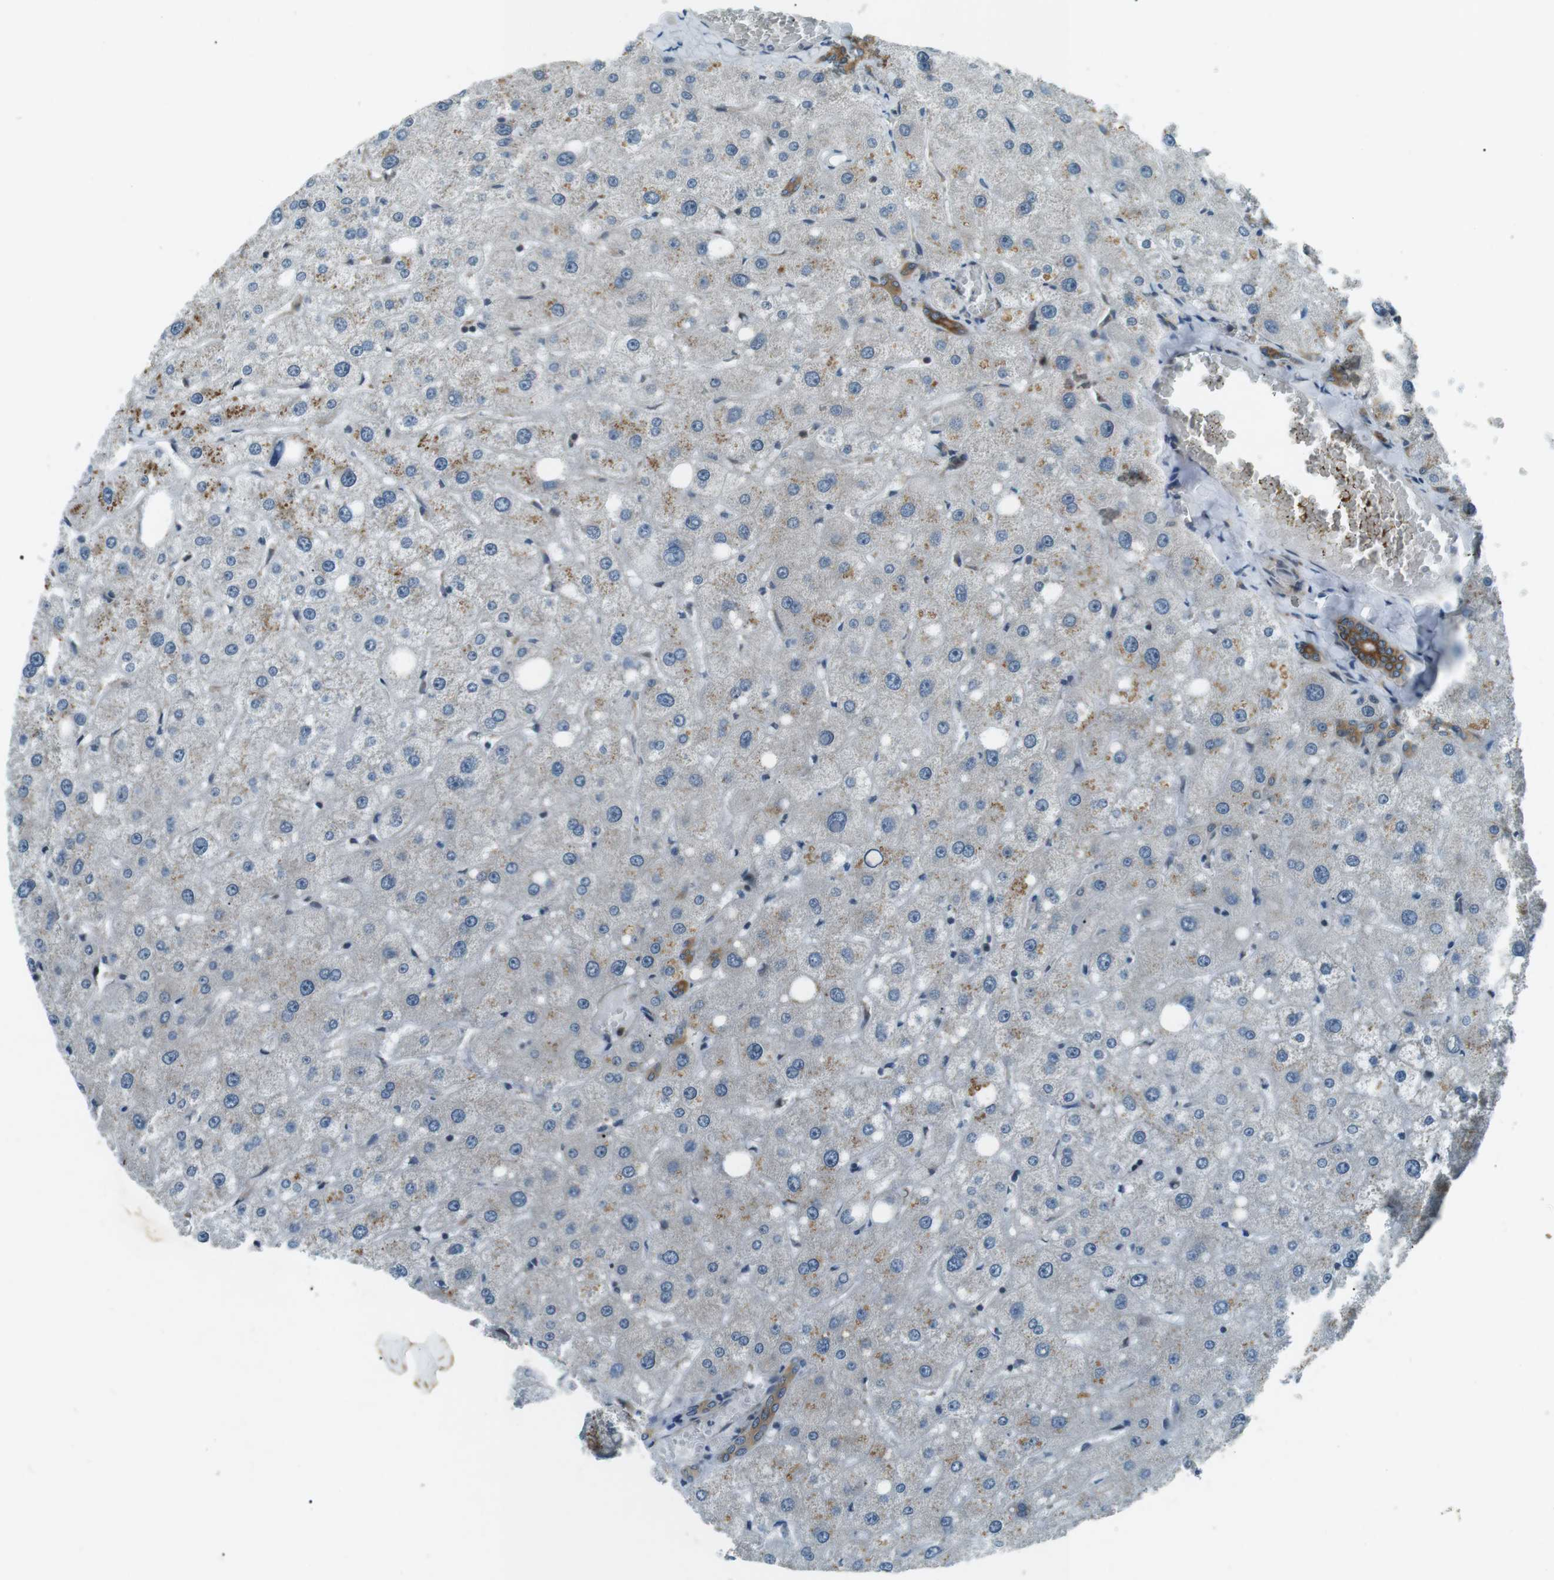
{"staining": {"intensity": "moderate", "quantity": ">75%", "location": "cytoplasmic/membranous"}, "tissue": "liver", "cell_type": "Cholangiocytes", "image_type": "normal", "snomed": [{"axis": "morphology", "description": "Normal tissue, NOS"}, {"axis": "topography", "description": "Liver"}], "caption": "Immunohistochemistry (IHC) micrograph of unremarkable human liver stained for a protein (brown), which exhibits medium levels of moderate cytoplasmic/membranous expression in about >75% of cholangiocytes.", "gene": "TMEM74", "patient": {"sex": "male", "age": 73}}